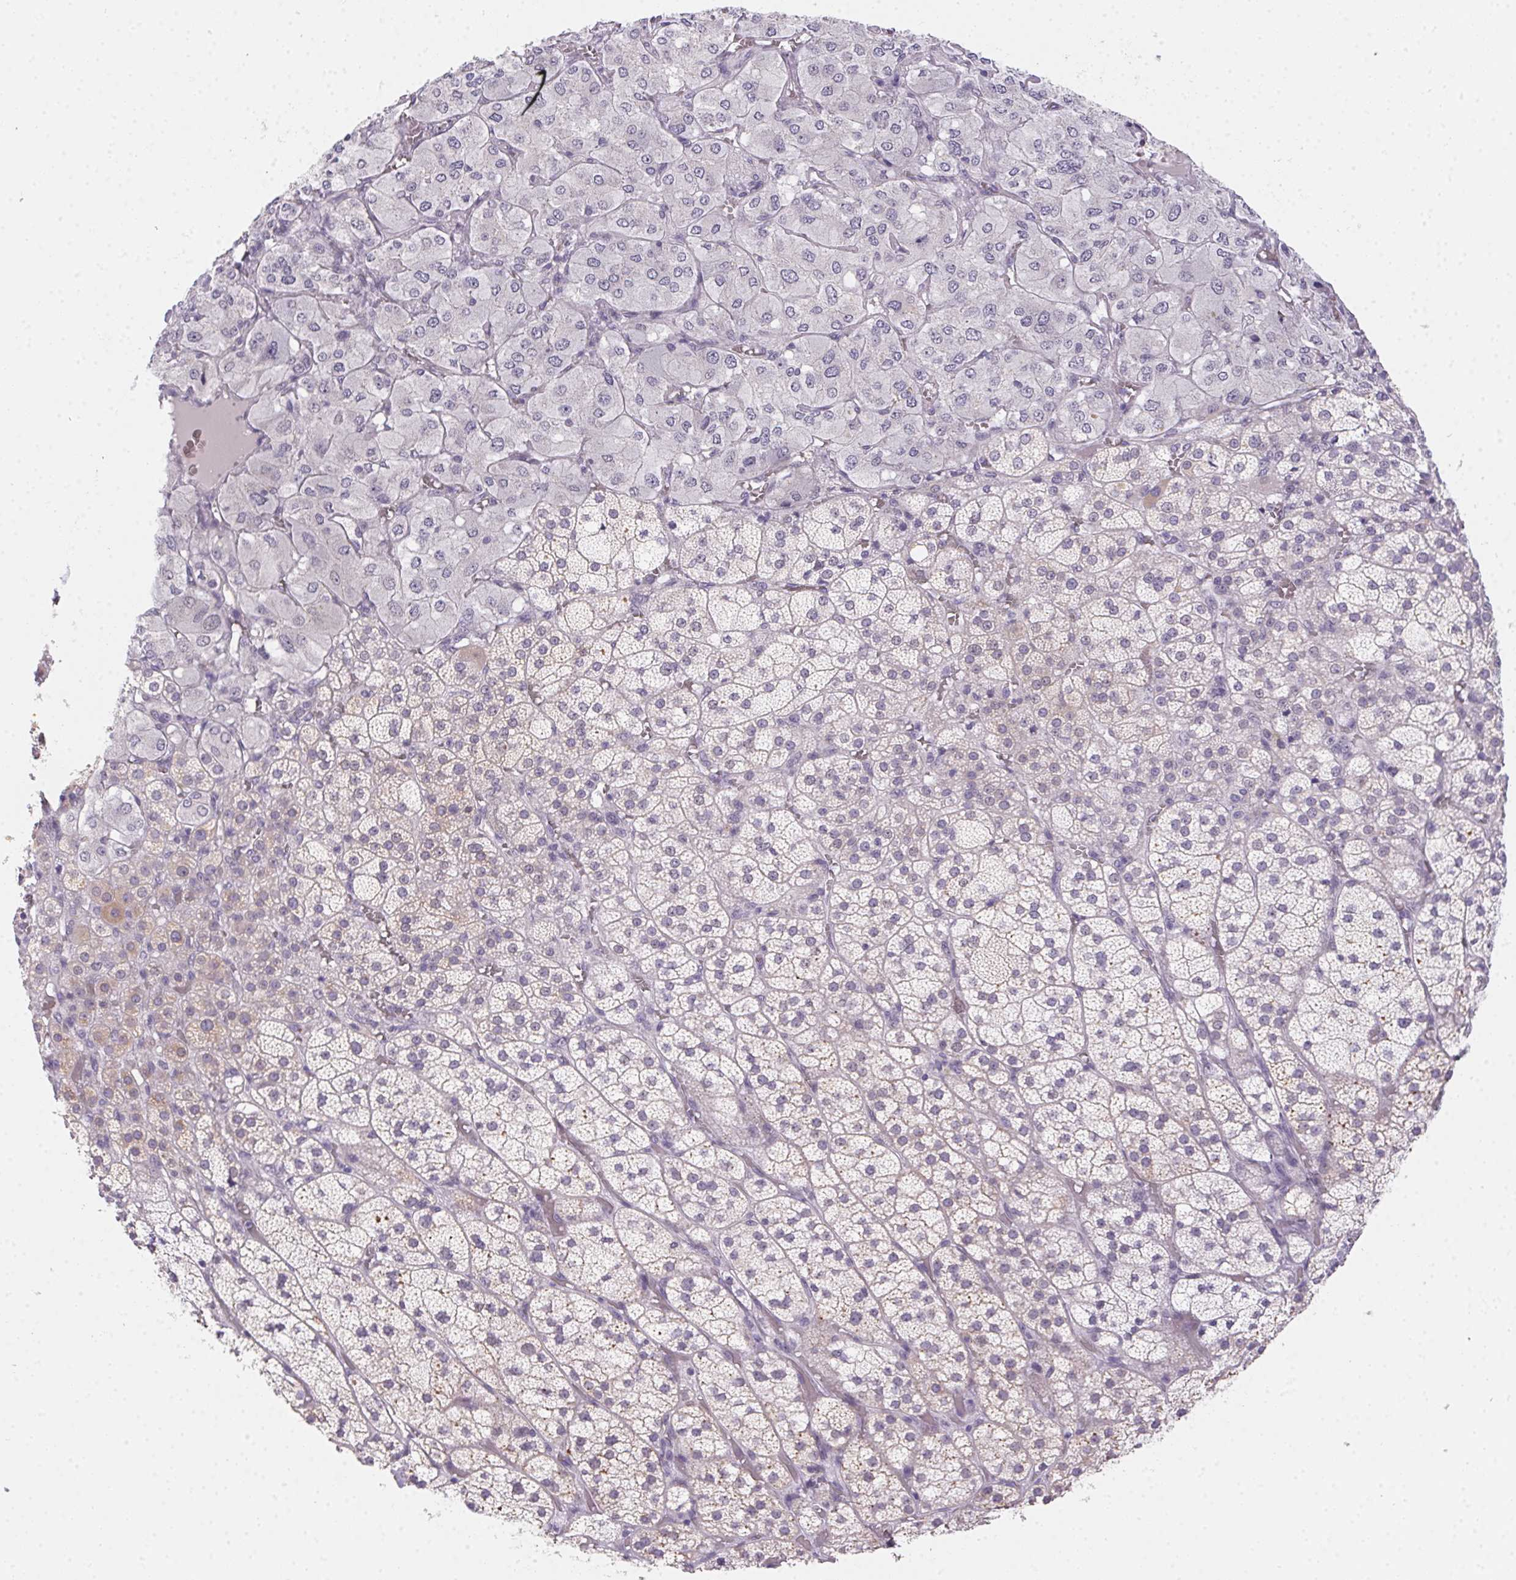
{"staining": {"intensity": "weak", "quantity": "25%-75%", "location": "cytoplasmic/membranous"}, "tissue": "adrenal gland", "cell_type": "Glandular cells", "image_type": "normal", "snomed": [{"axis": "morphology", "description": "Normal tissue, NOS"}, {"axis": "topography", "description": "Adrenal gland"}], "caption": "Immunohistochemistry (IHC) (DAB (3,3'-diaminobenzidine)) staining of benign human adrenal gland exhibits weak cytoplasmic/membranous protein expression in approximately 25%-75% of glandular cells. (IHC, brightfield microscopy, high magnification).", "gene": "MORC1", "patient": {"sex": "female", "age": 60}}